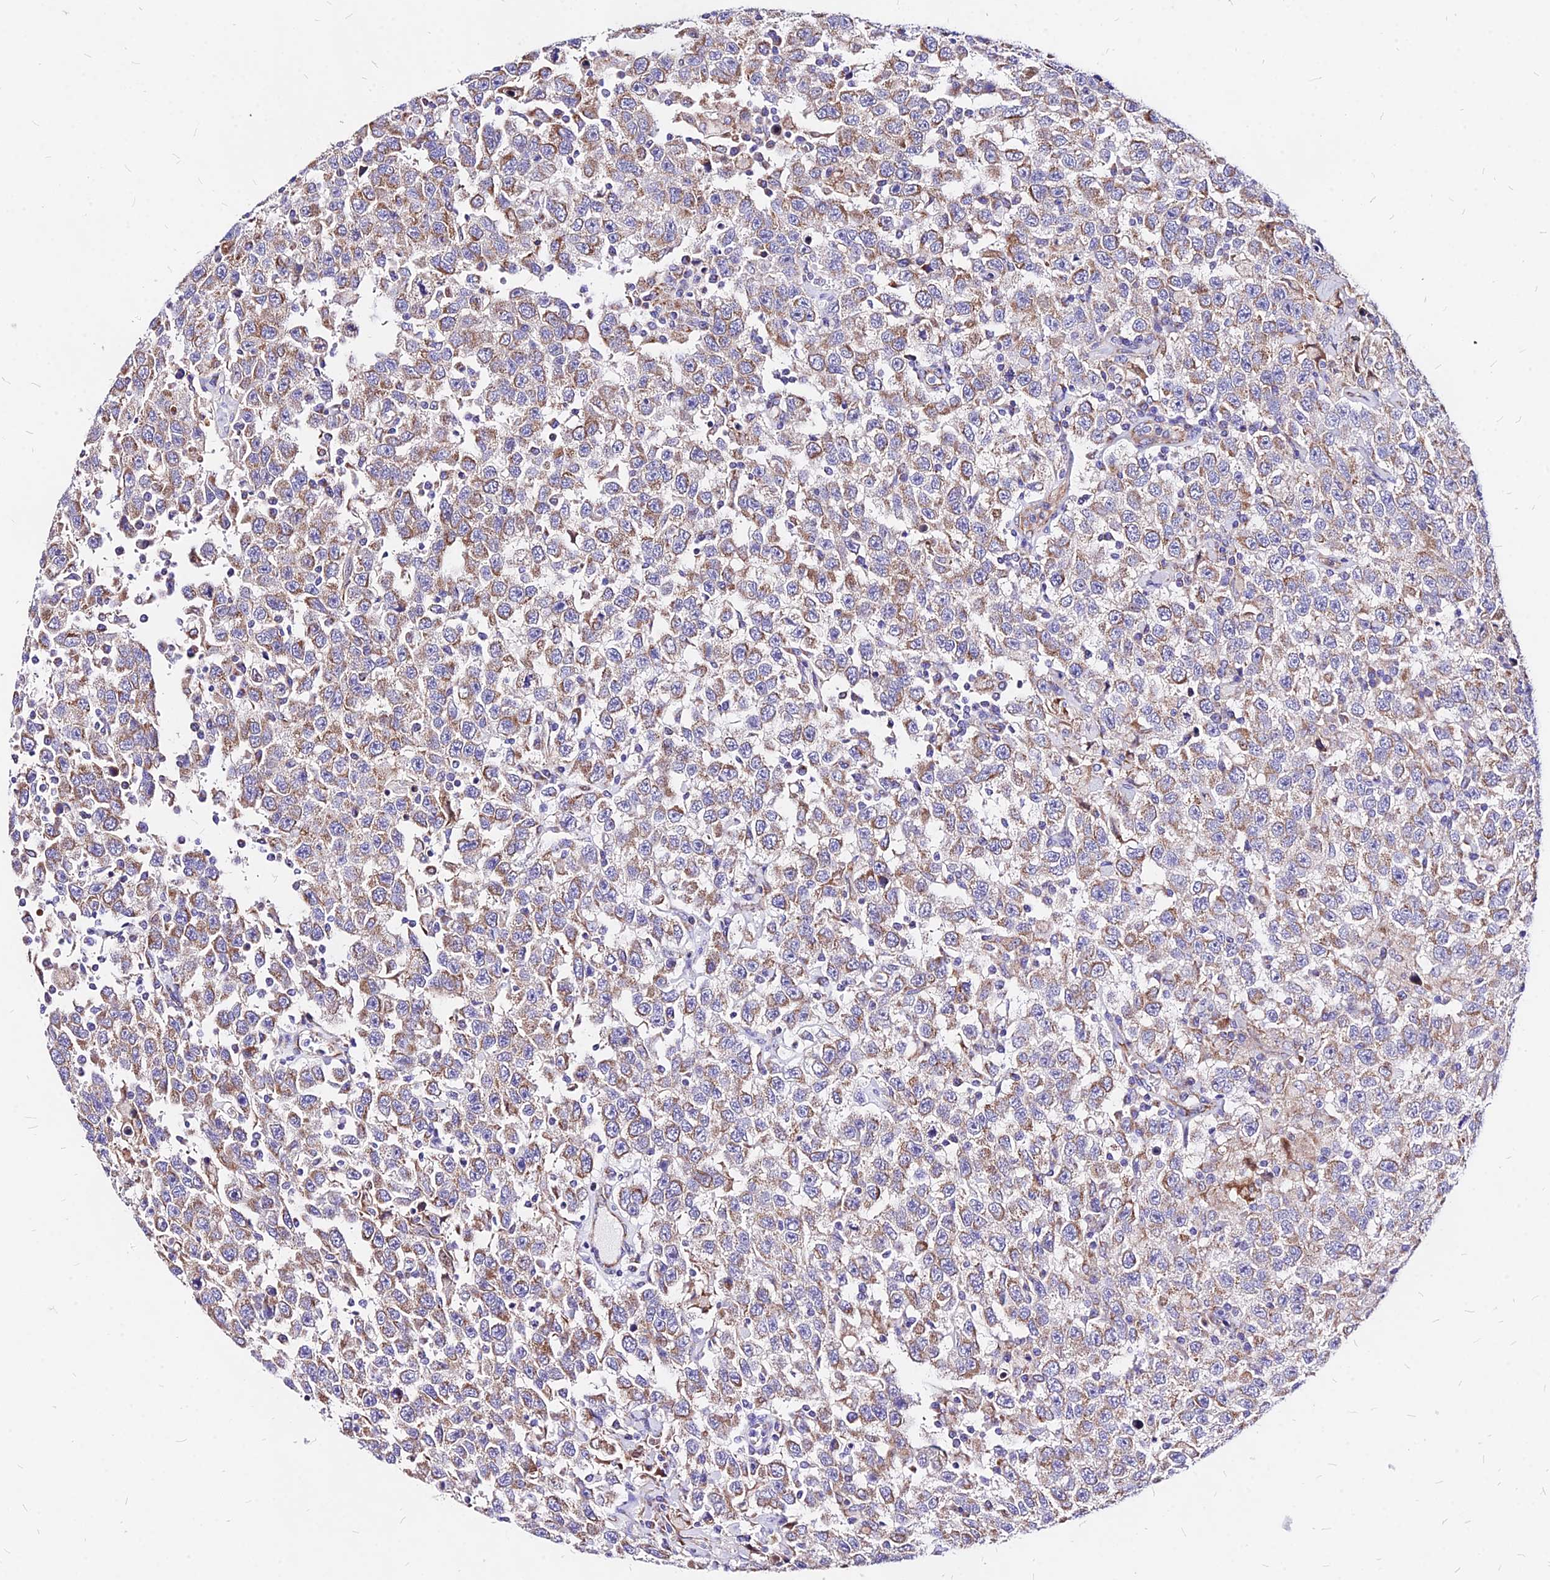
{"staining": {"intensity": "weak", "quantity": ">75%", "location": "cytoplasmic/membranous"}, "tissue": "testis cancer", "cell_type": "Tumor cells", "image_type": "cancer", "snomed": [{"axis": "morphology", "description": "Seminoma, NOS"}, {"axis": "topography", "description": "Testis"}], "caption": "Immunohistochemistry of testis cancer (seminoma) reveals low levels of weak cytoplasmic/membranous positivity in approximately >75% of tumor cells.", "gene": "MRPL3", "patient": {"sex": "male", "age": 41}}